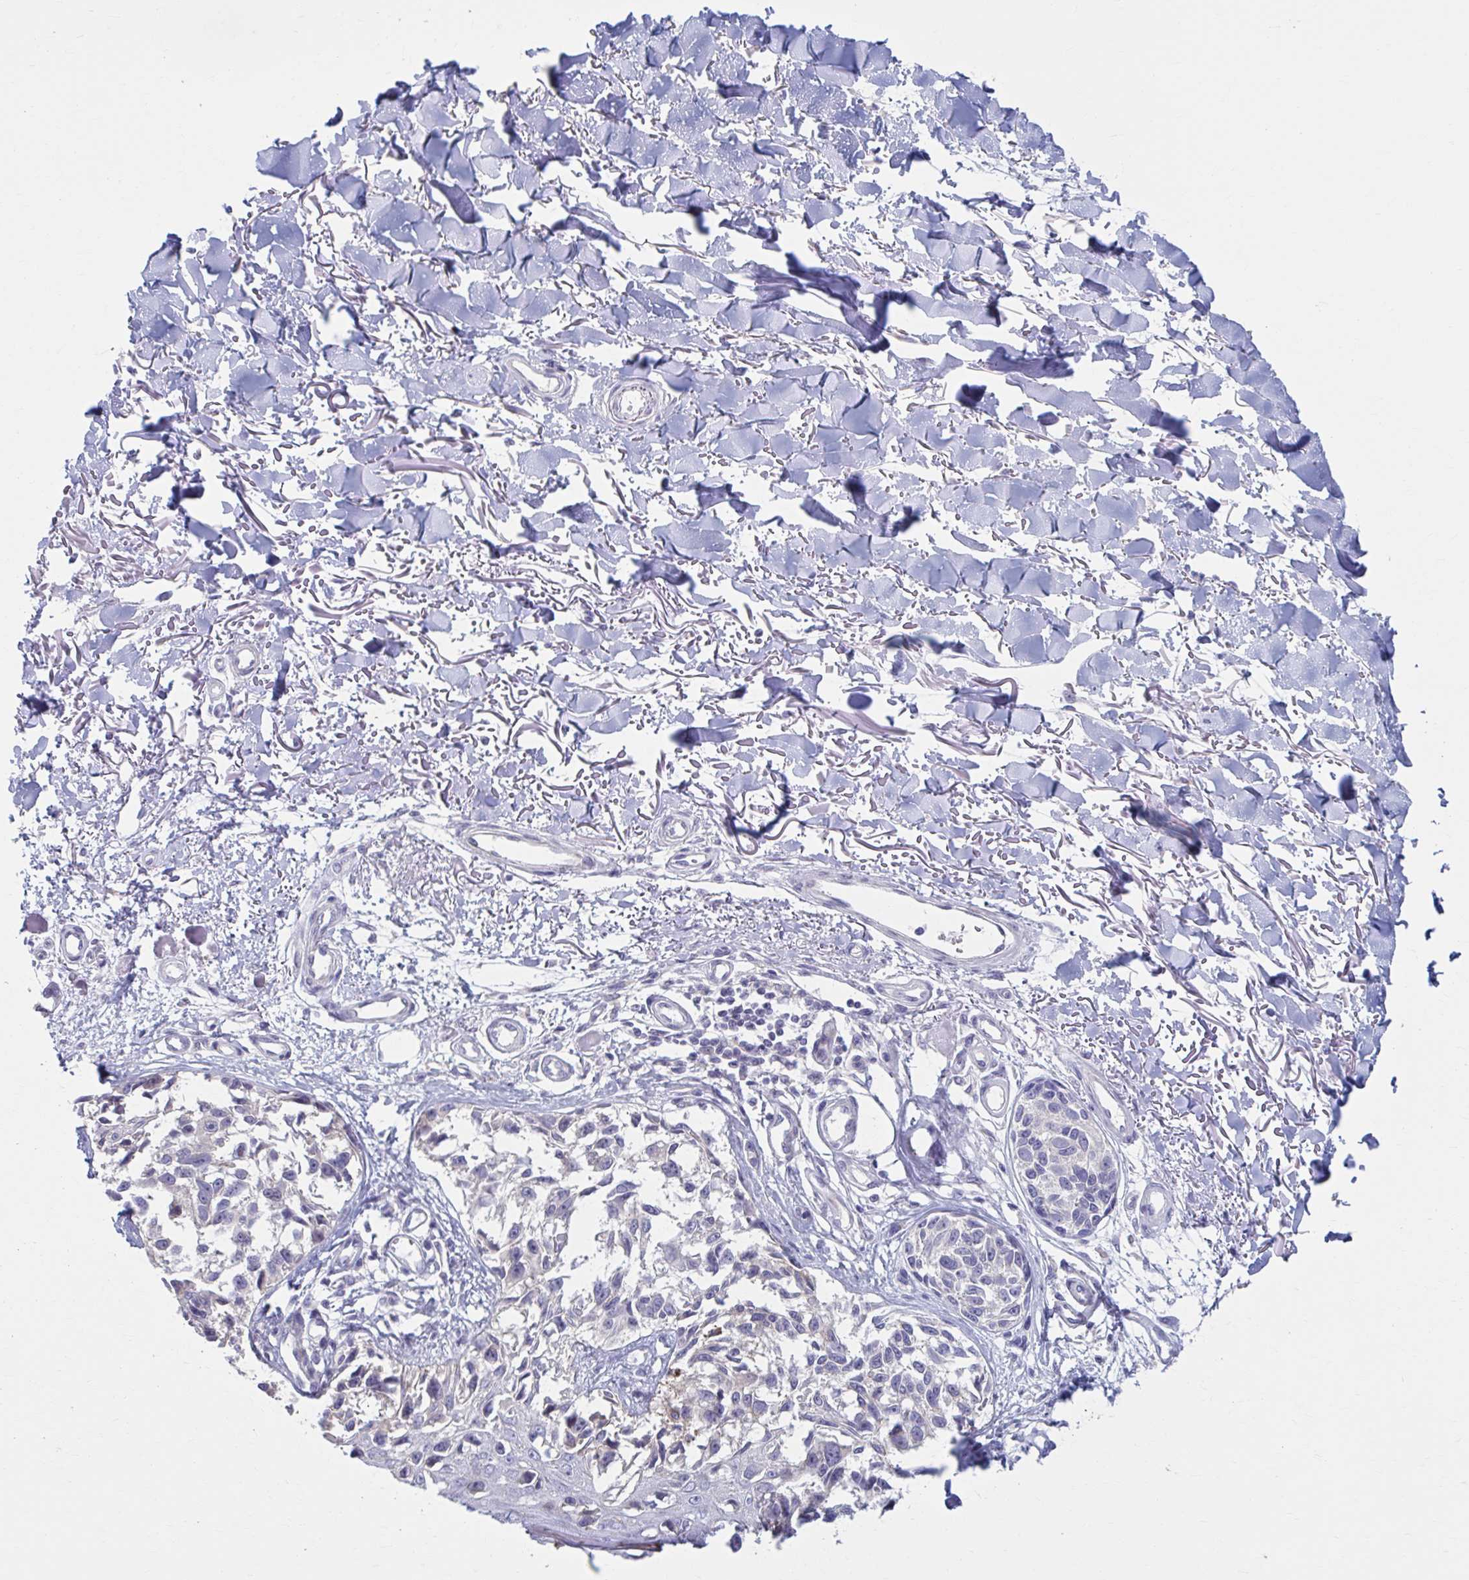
{"staining": {"intensity": "negative", "quantity": "none", "location": "none"}, "tissue": "melanoma", "cell_type": "Tumor cells", "image_type": "cancer", "snomed": [{"axis": "morphology", "description": "Malignant melanoma, NOS"}, {"axis": "topography", "description": "Skin"}], "caption": "Immunohistochemical staining of melanoma displays no significant positivity in tumor cells.", "gene": "CHST3", "patient": {"sex": "male", "age": 73}}